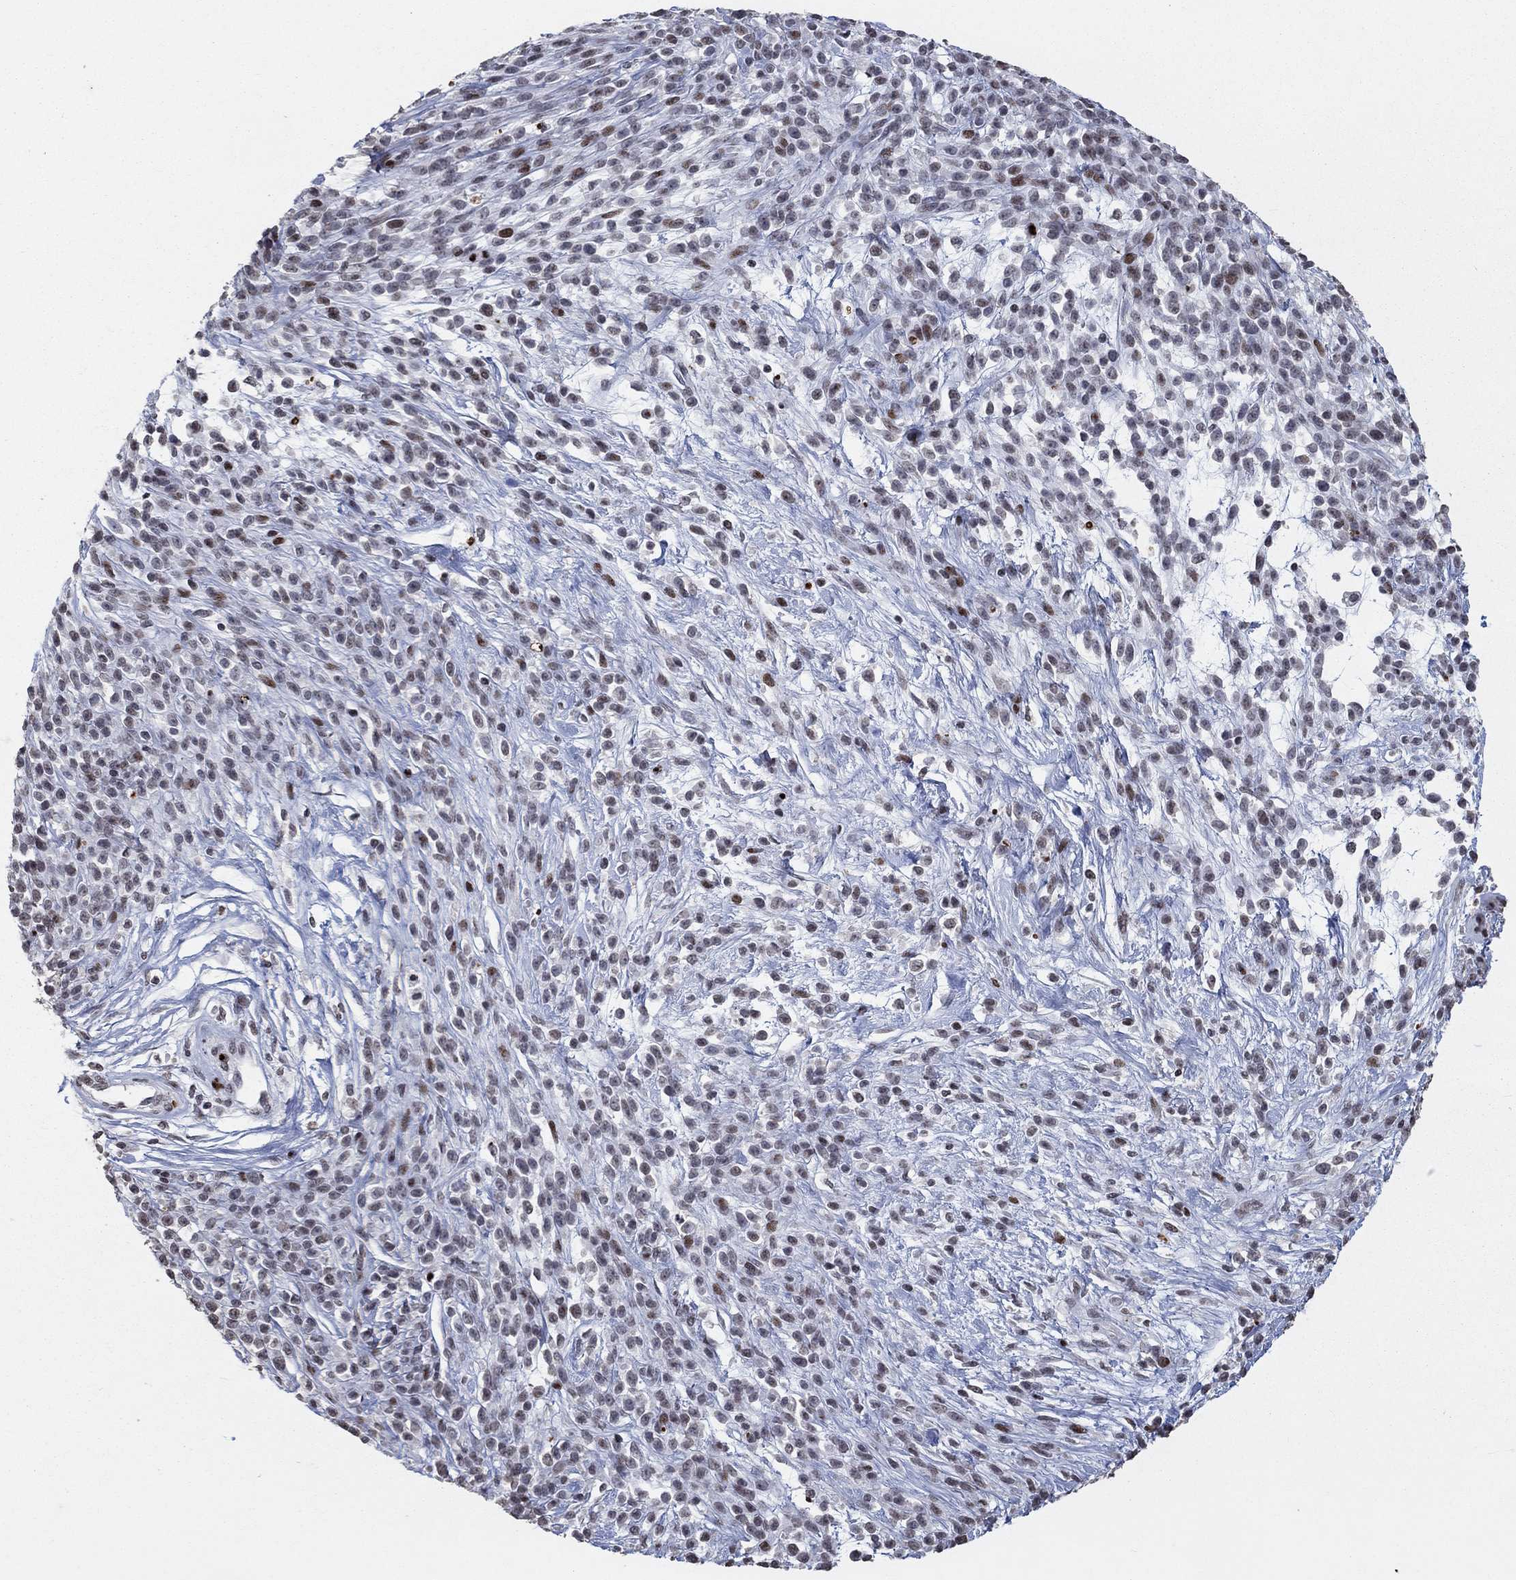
{"staining": {"intensity": "negative", "quantity": "none", "location": "none"}, "tissue": "melanoma", "cell_type": "Tumor cells", "image_type": "cancer", "snomed": [{"axis": "morphology", "description": "Malignant melanoma, NOS"}, {"axis": "topography", "description": "Skin"}, {"axis": "topography", "description": "Skin of trunk"}], "caption": "IHC photomicrograph of neoplastic tissue: malignant melanoma stained with DAB displays no significant protein expression in tumor cells.", "gene": "SRSF3", "patient": {"sex": "male", "age": 74}}